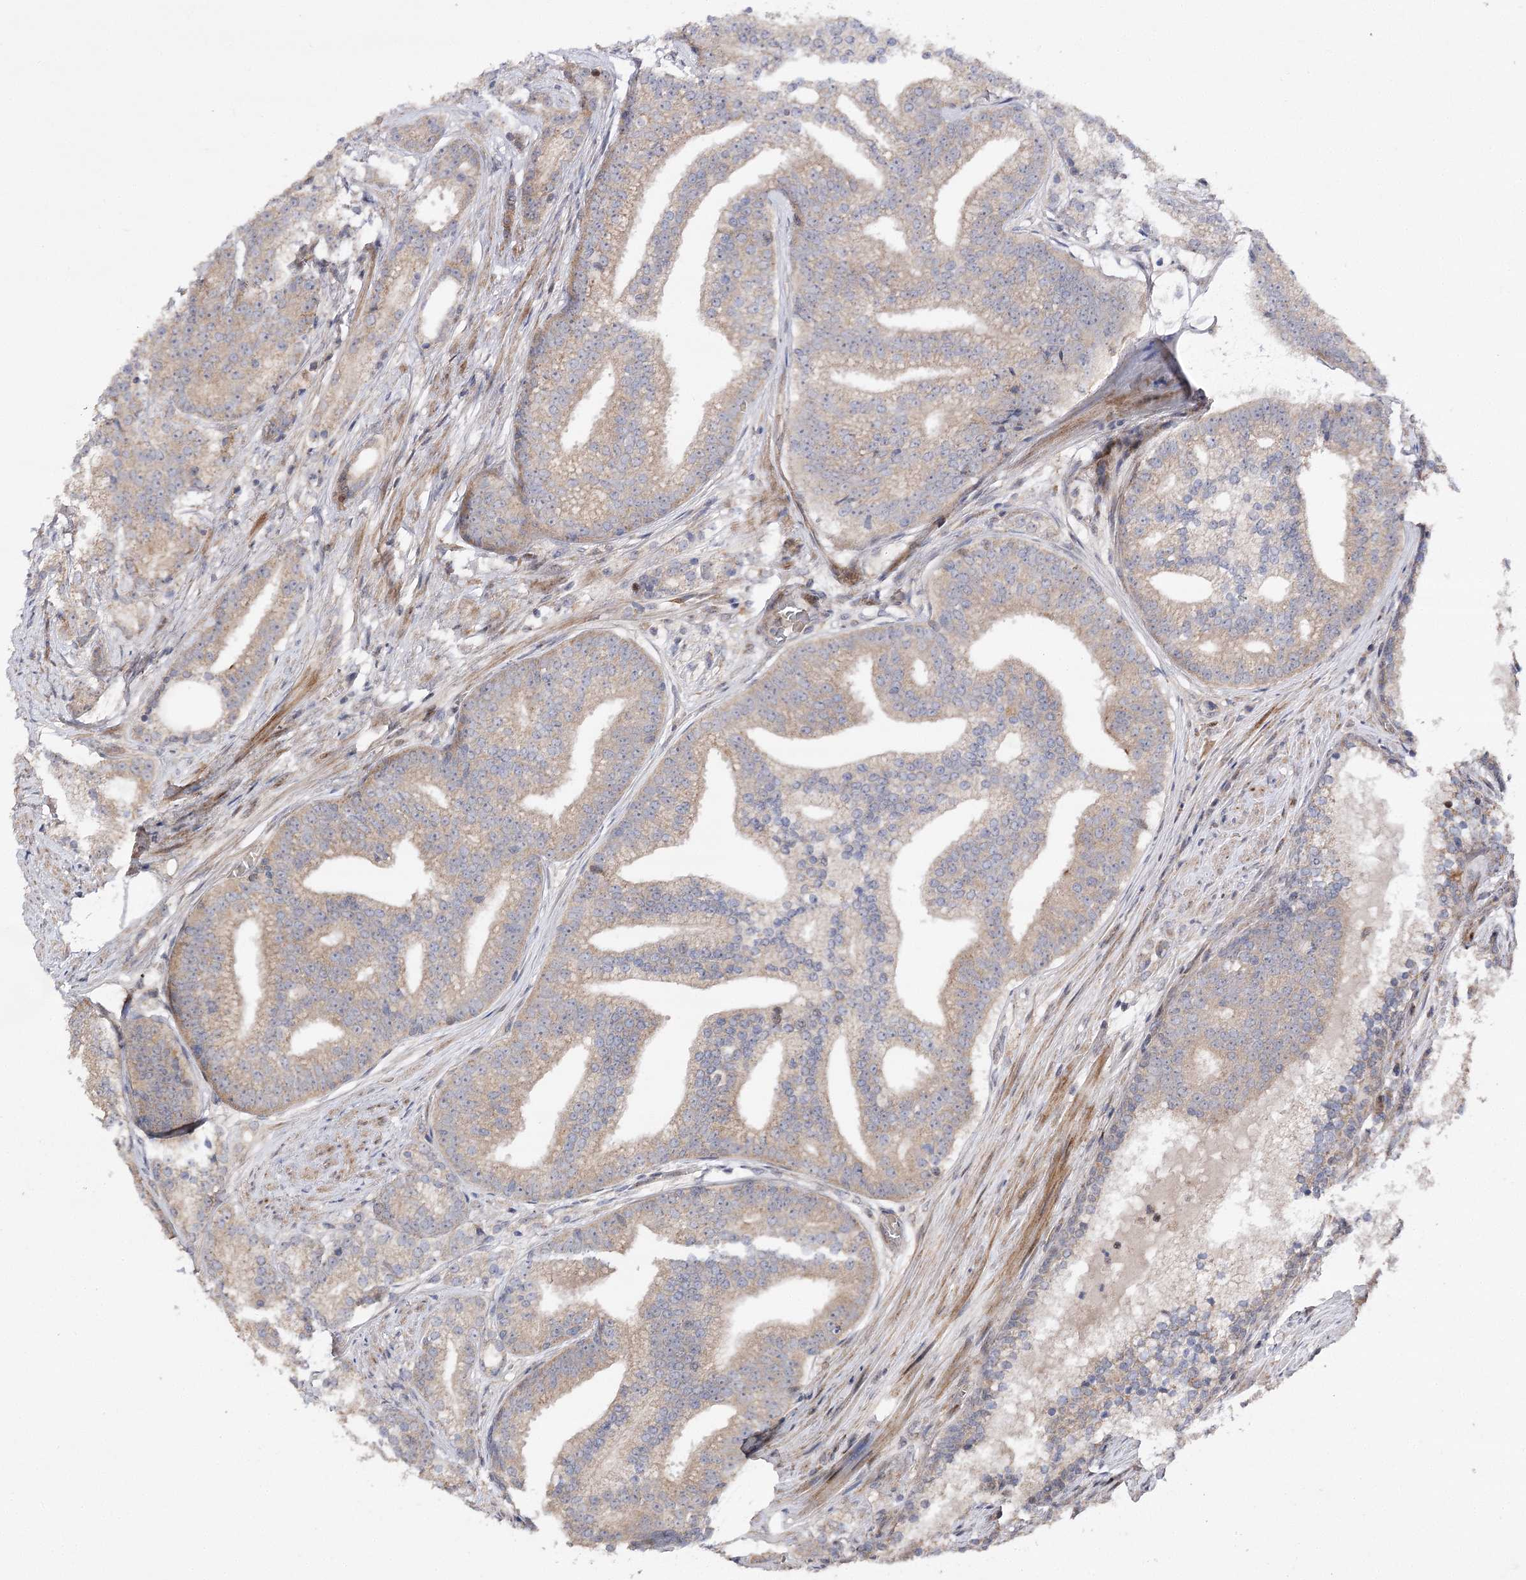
{"staining": {"intensity": "weak", "quantity": ">75%", "location": "cytoplasmic/membranous"}, "tissue": "prostate cancer", "cell_type": "Tumor cells", "image_type": "cancer", "snomed": [{"axis": "morphology", "description": "Adenocarcinoma, Low grade"}, {"axis": "topography", "description": "Prostate"}], "caption": "A photomicrograph of prostate adenocarcinoma (low-grade) stained for a protein shows weak cytoplasmic/membranous brown staining in tumor cells.", "gene": "OBSL1", "patient": {"sex": "male", "age": 71}}